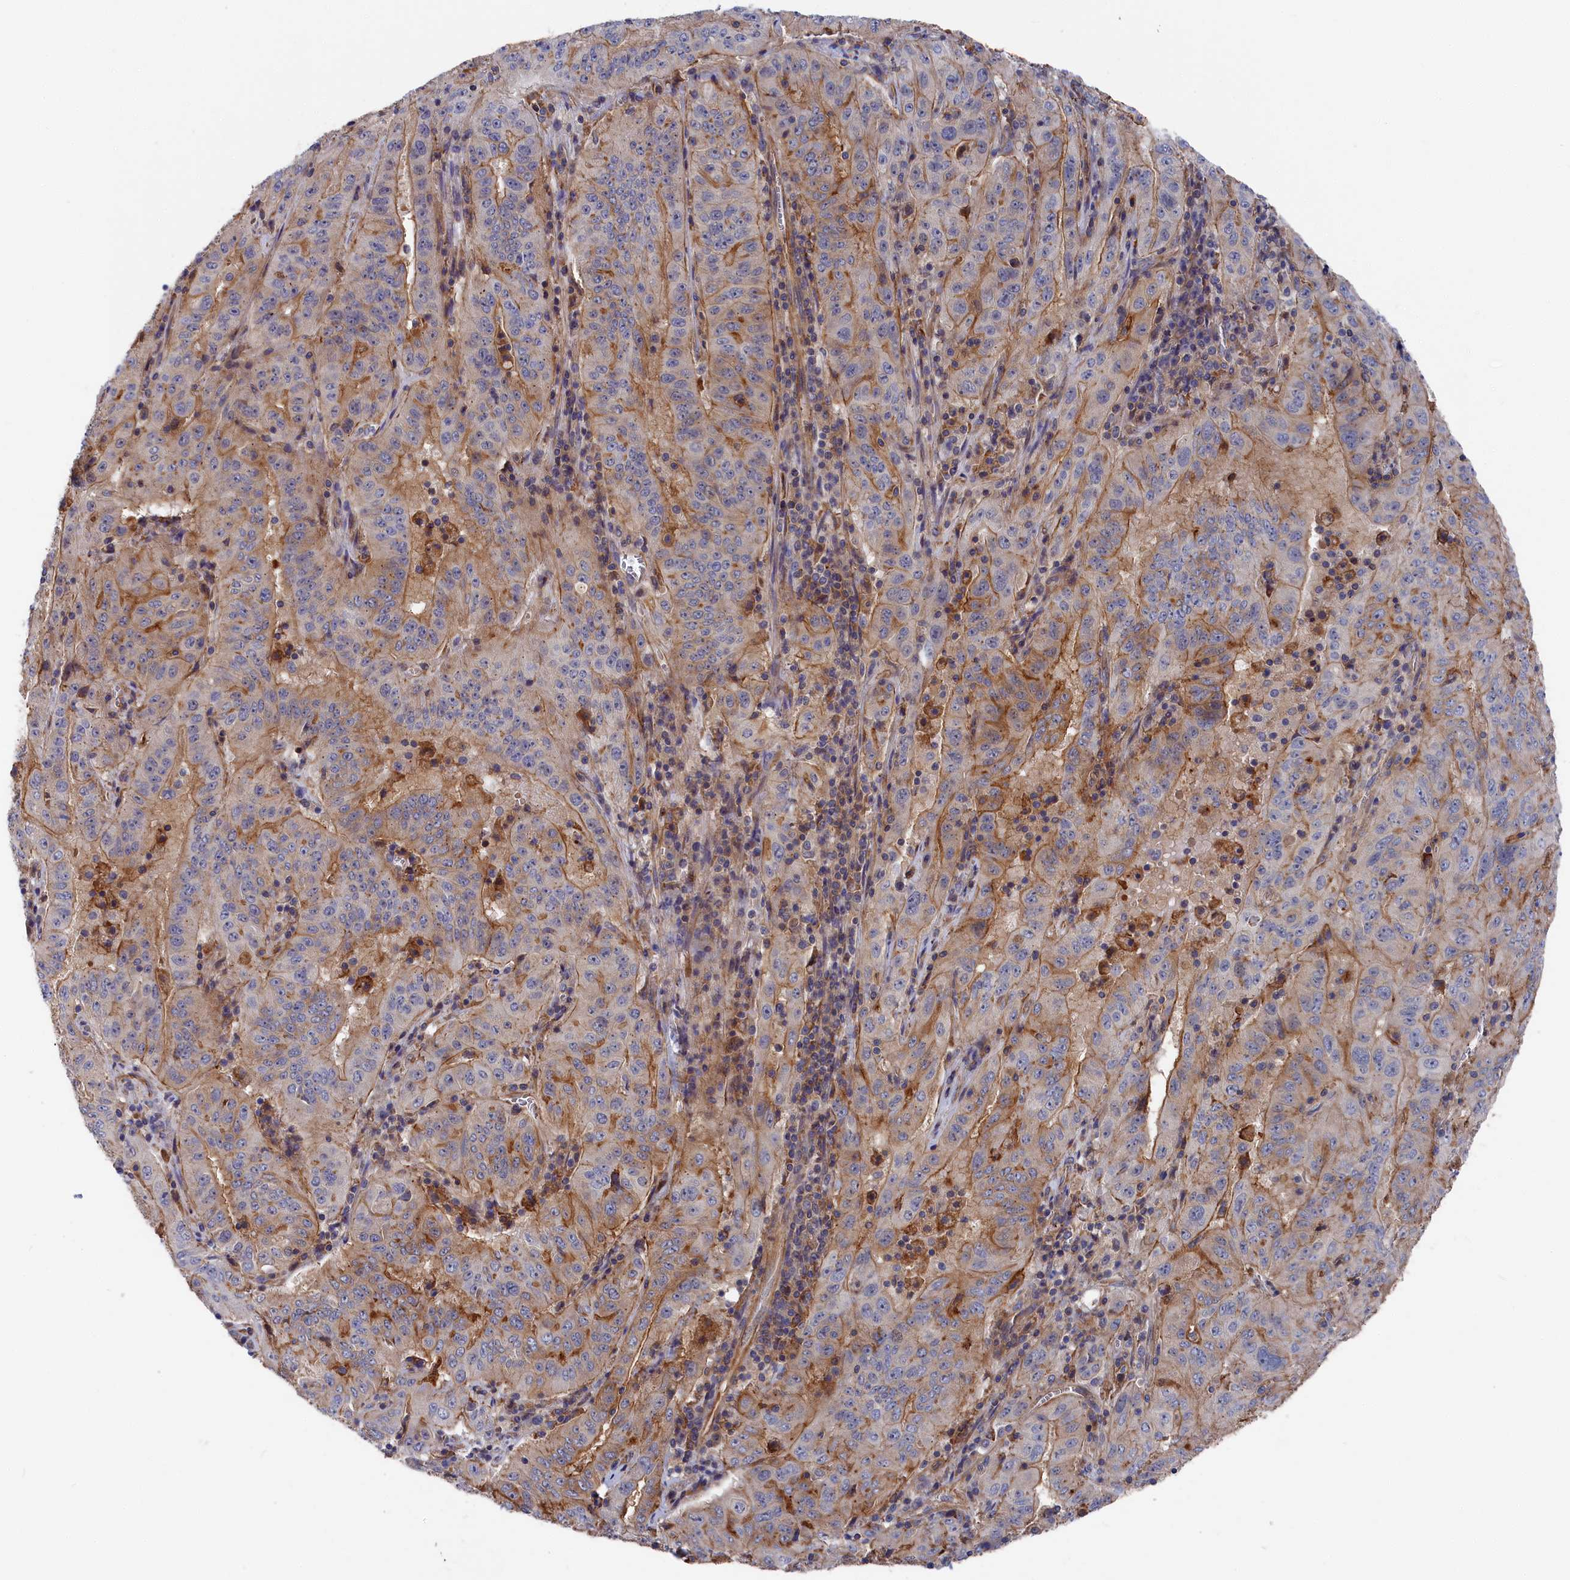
{"staining": {"intensity": "moderate", "quantity": "25%-75%", "location": "cytoplasmic/membranous"}, "tissue": "pancreatic cancer", "cell_type": "Tumor cells", "image_type": "cancer", "snomed": [{"axis": "morphology", "description": "Adenocarcinoma, NOS"}, {"axis": "topography", "description": "Pancreas"}], "caption": "About 25%-75% of tumor cells in pancreatic adenocarcinoma reveal moderate cytoplasmic/membranous protein staining as visualized by brown immunohistochemical staining.", "gene": "LDHD", "patient": {"sex": "male", "age": 63}}